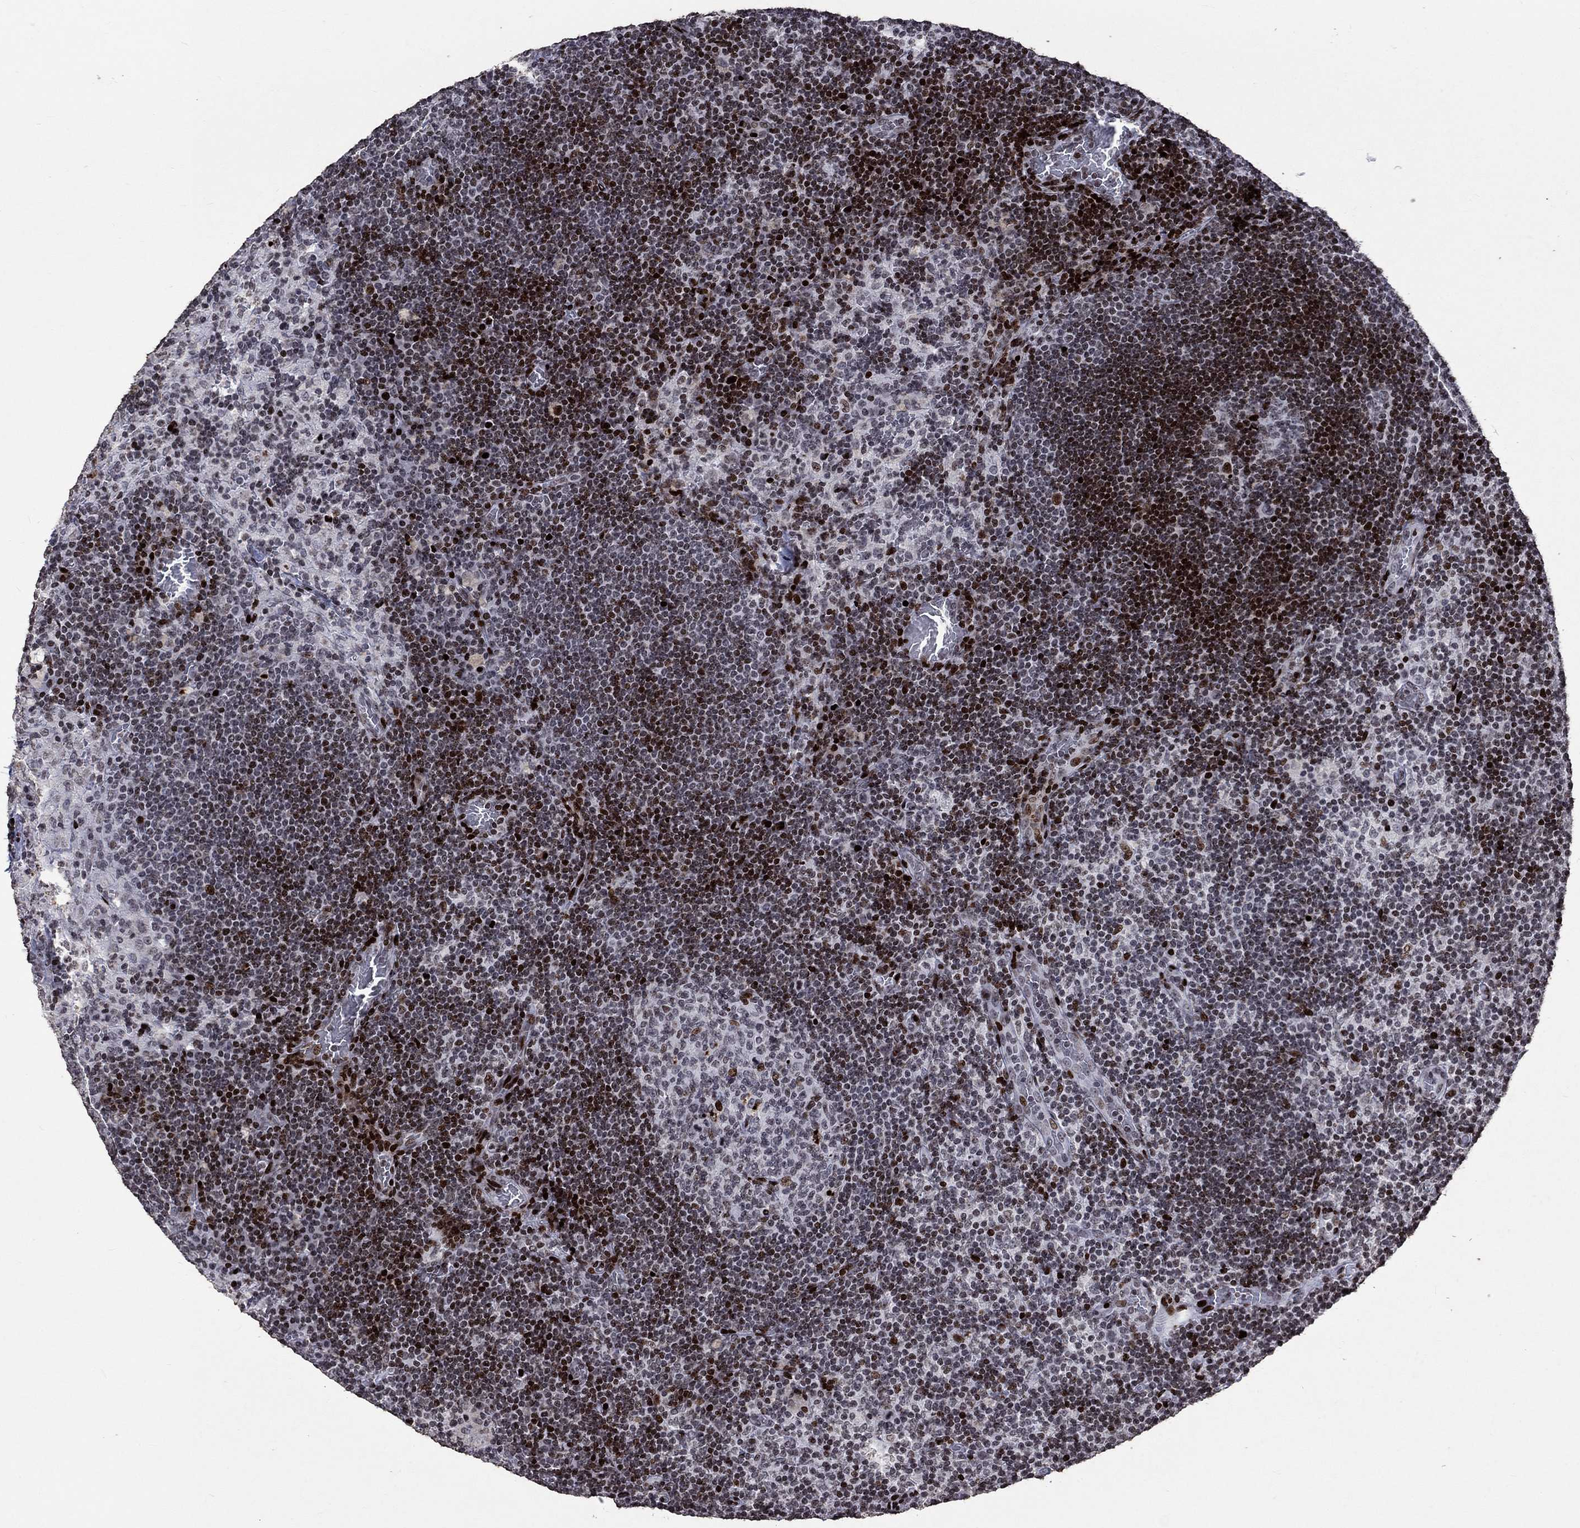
{"staining": {"intensity": "strong", "quantity": "<25%", "location": "nuclear"}, "tissue": "lymph node", "cell_type": "Germinal center cells", "image_type": "normal", "snomed": [{"axis": "morphology", "description": "Normal tissue, NOS"}, {"axis": "topography", "description": "Lymph node"}], "caption": "A brown stain labels strong nuclear expression of a protein in germinal center cells of normal lymph node. The staining was performed using DAB (3,3'-diaminobenzidine) to visualize the protein expression in brown, while the nuclei were stained in blue with hematoxylin (Magnification: 20x).", "gene": "SRSF3", "patient": {"sex": "male", "age": 63}}